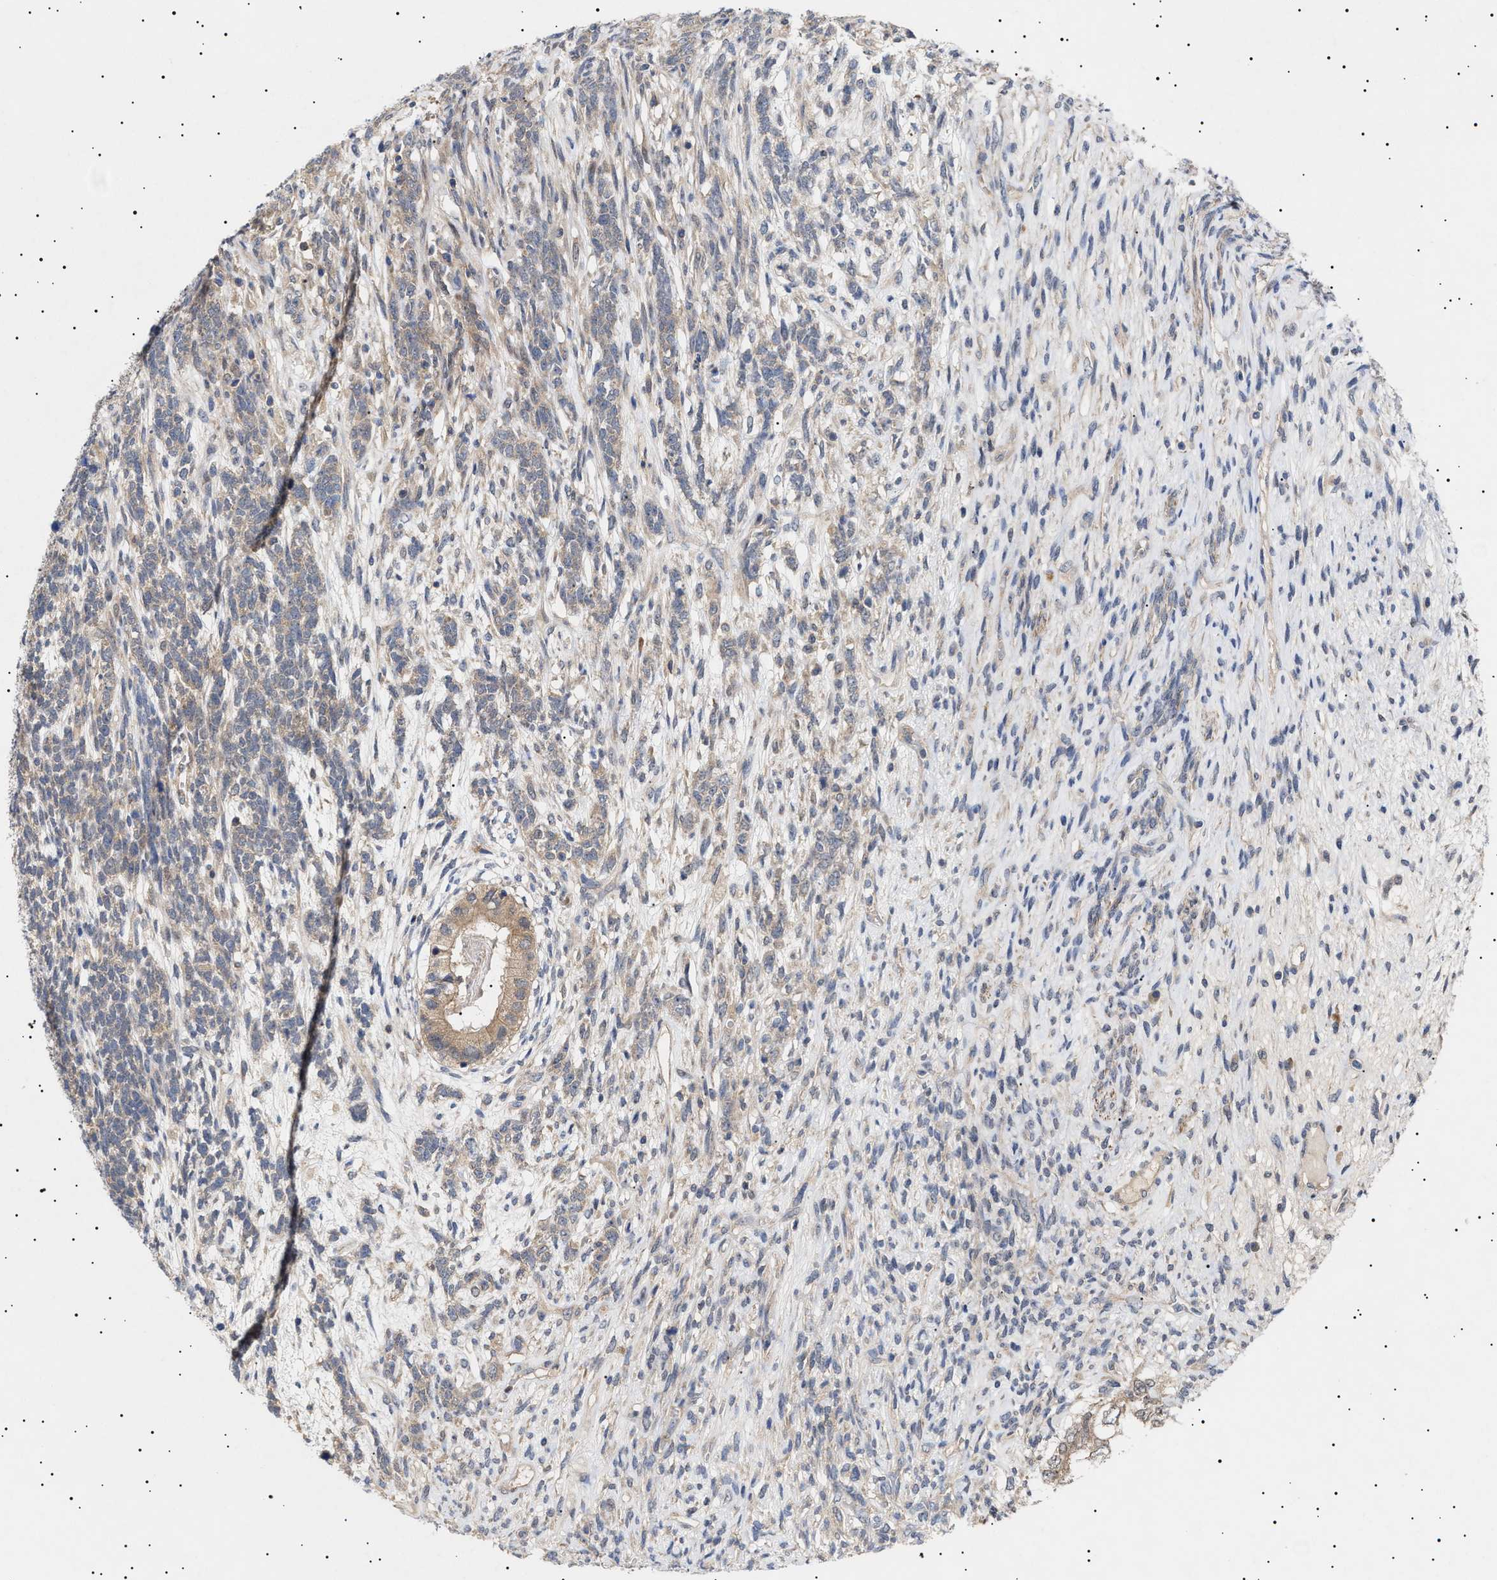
{"staining": {"intensity": "negative", "quantity": "none", "location": "none"}, "tissue": "testis cancer", "cell_type": "Tumor cells", "image_type": "cancer", "snomed": [{"axis": "morphology", "description": "Seminoma, NOS"}, {"axis": "topography", "description": "Testis"}], "caption": "Human testis cancer stained for a protein using immunohistochemistry (IHC) demonstrates no expression in tumor cells.", "gene": "NPLOC4", "patient": {"sex": "male", "age": 28}}